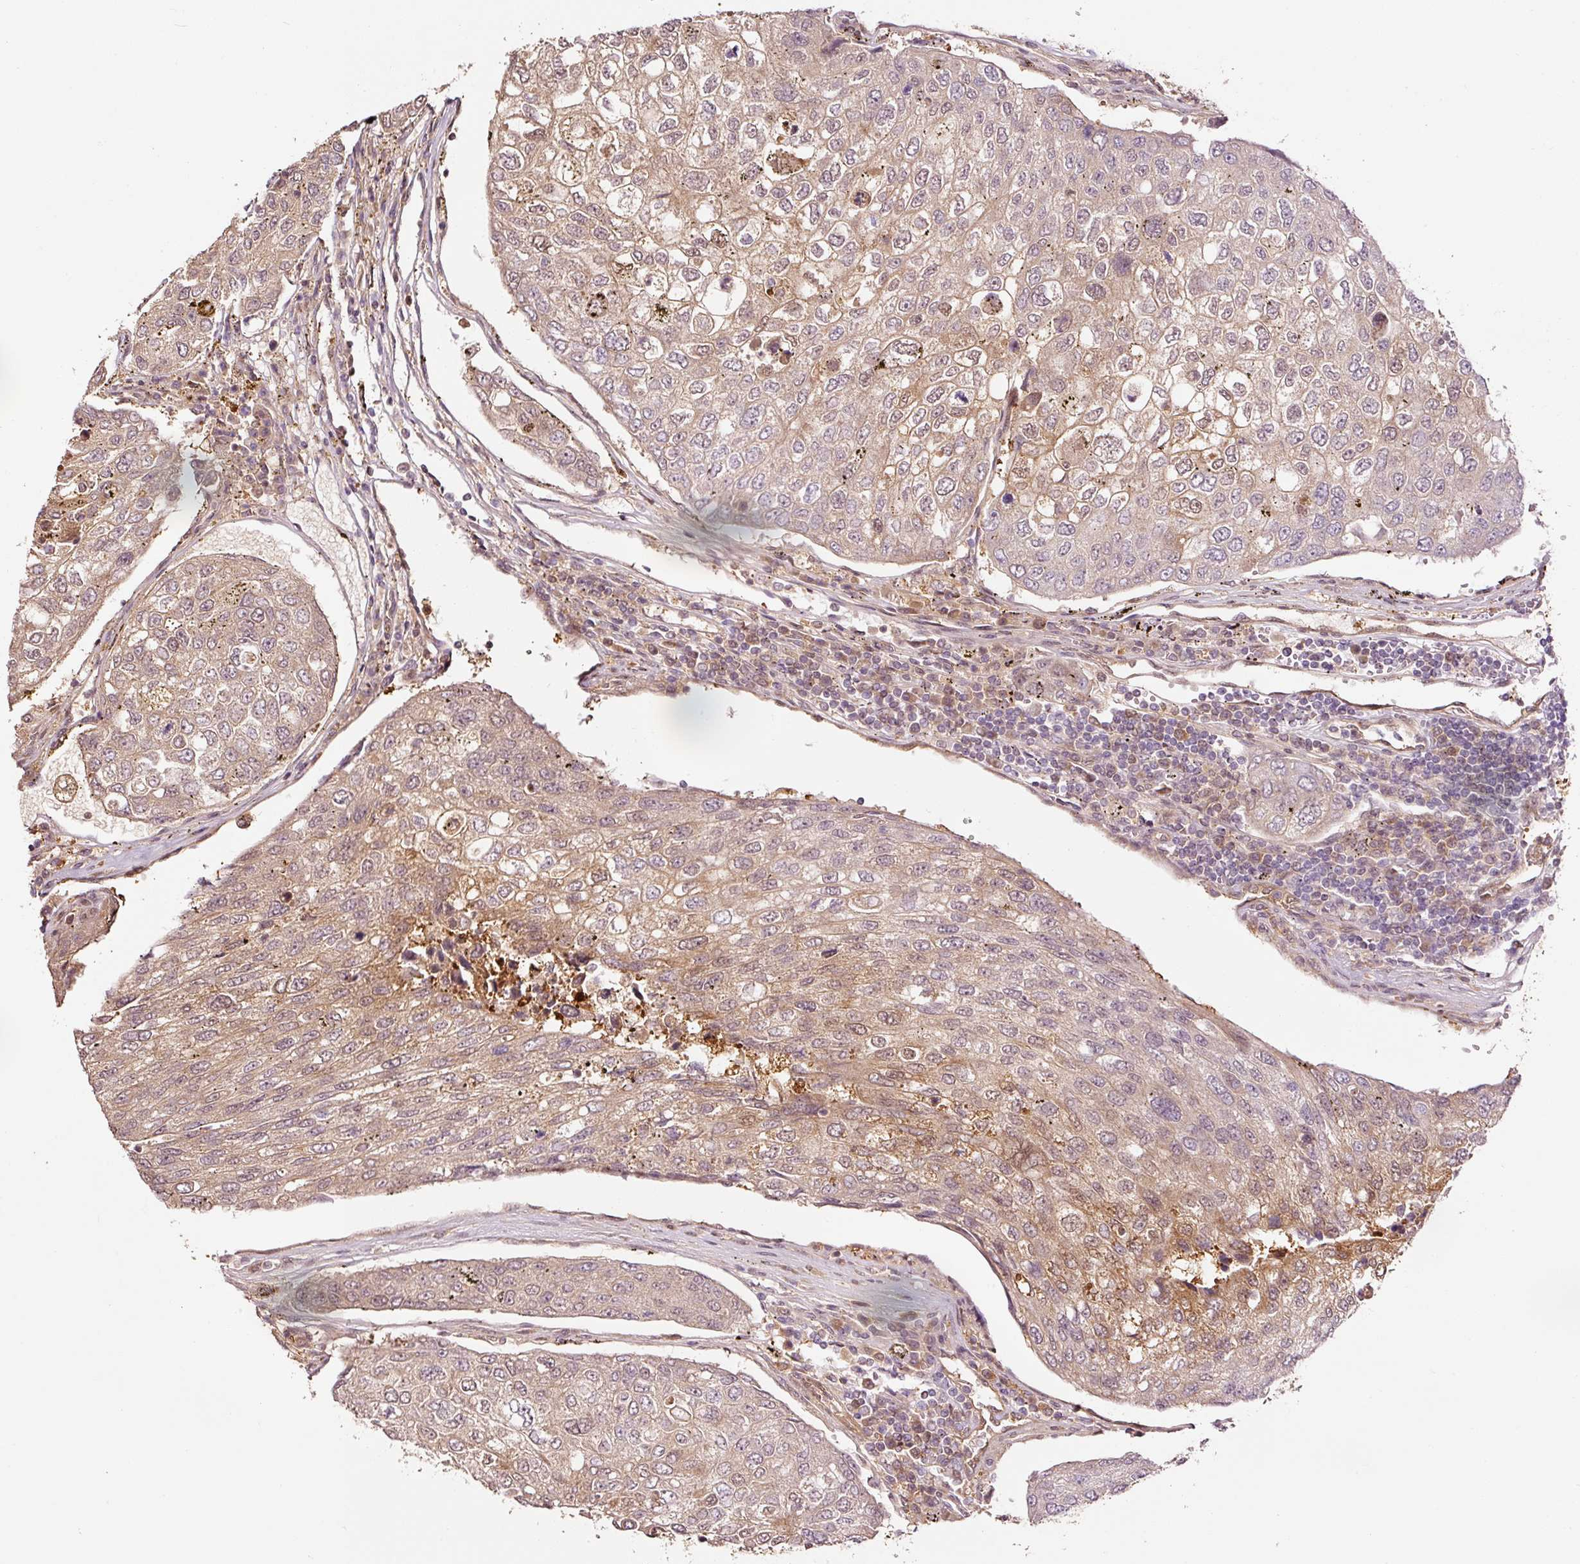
{"staining": {"intensity": "weak", "quantity": "25%-75%", "location": "cytoplasmic/membranous,nuclear"}, "tissue": "urothelial cancer", "cell_type": "Tumor cells", "image_type": "cancer", "snomed": [{"axis": "morphology", "description": "Urothelial carcinoma, High grade"}, {"axis": "topography", "description": "Lymph node"}, {"axis": "topography", "description": "Urinary bladder"}], "caption": "A brown stain highlights weak cytoplasmic/membranous and nuclear staining of a protein in urothelial cancer tumor cells.", "gene": "FBXL14", "patient": {"sex": "male", "age": 51}}